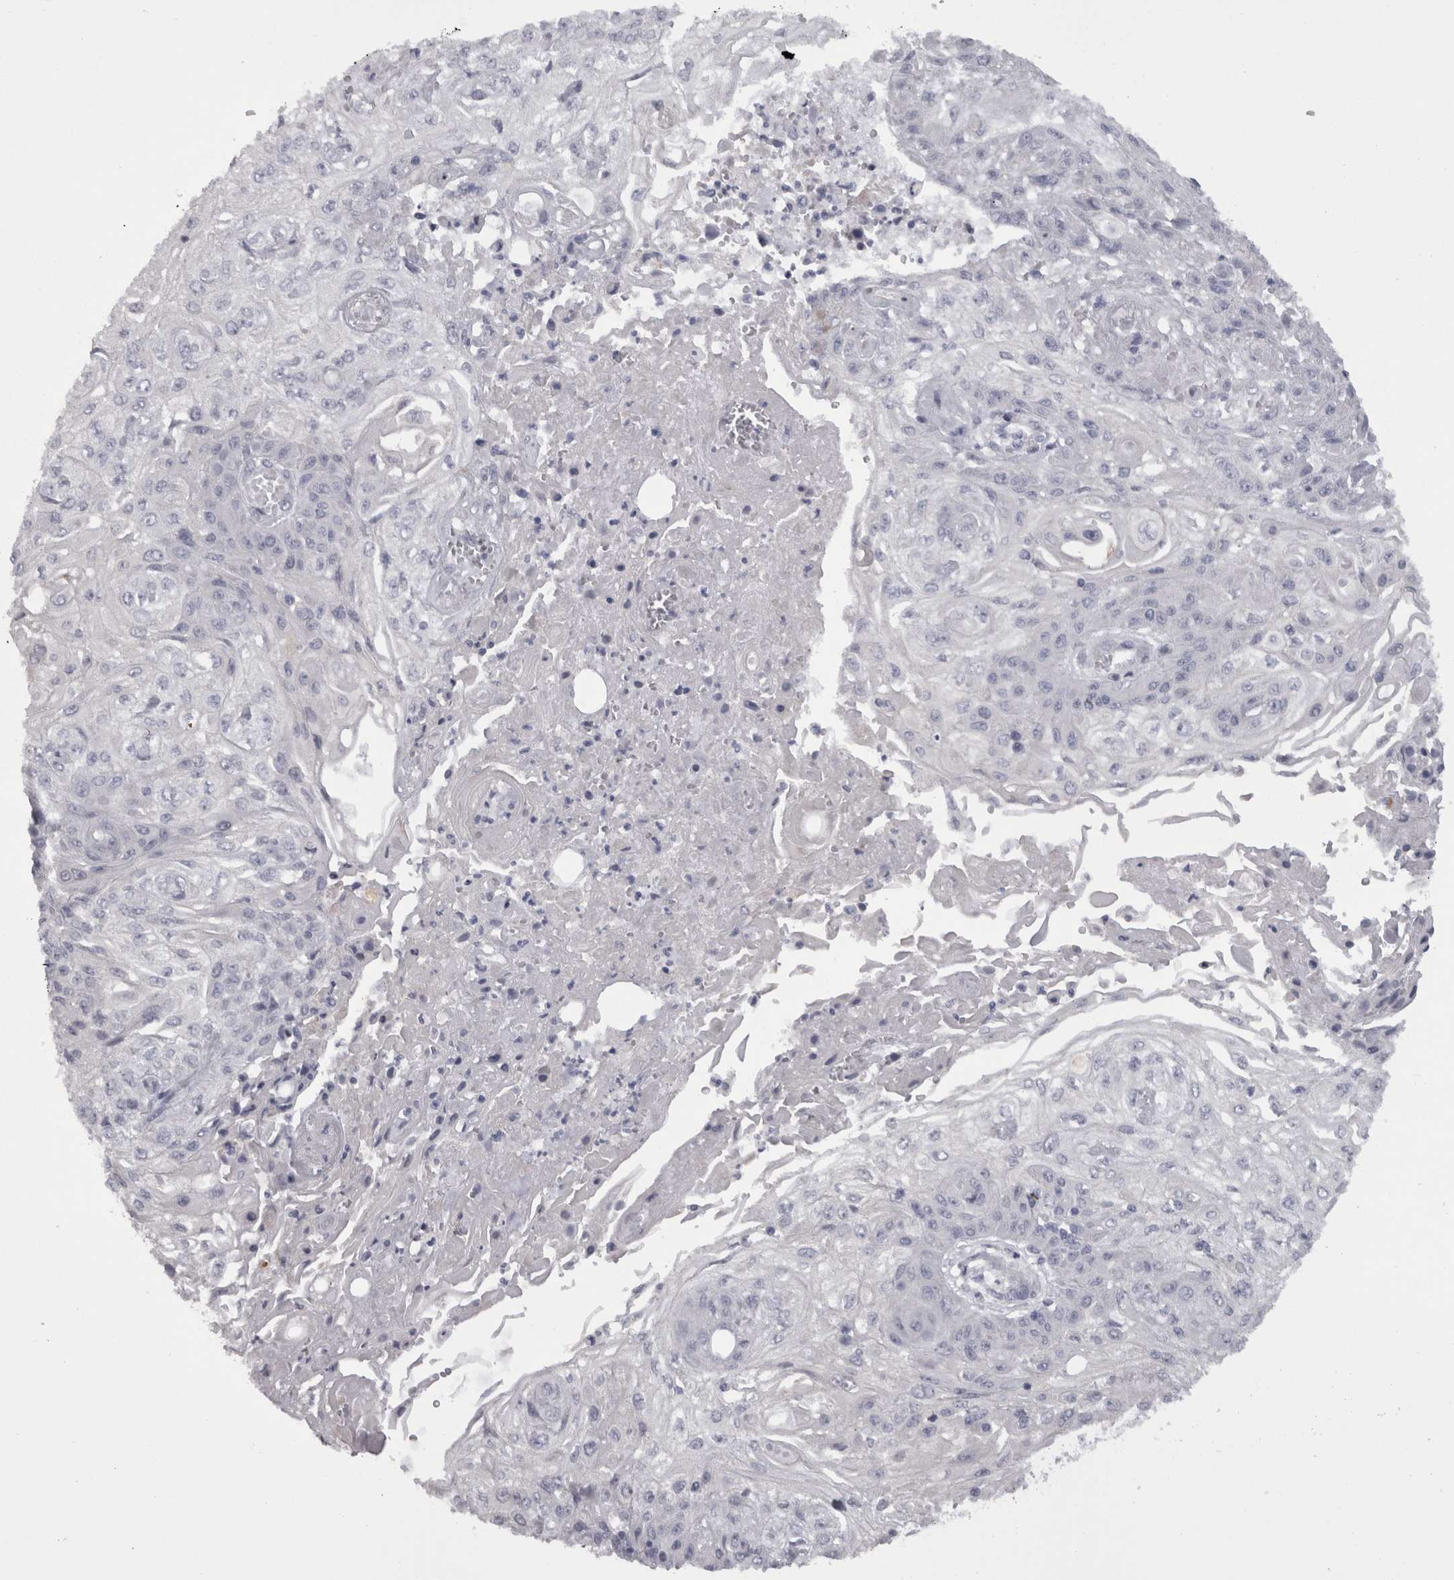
{"staining": {"intensity": "negative", "quantity": "none", "location": "none"}, "tissue": "skin cancer", "cell_type": "Tumor cells", "image_type": "cancer", "snomed": [{"axis": "morphology", "description": "Squamous cell carcinoma, NOS"}, {"axis": "morphology", "description": "Squamous cell carcinoma, metastatic, NOS"}, {"axis": "topography", "description": "Skin"}, {"axis": "topography", "description": "Lymph node"}], "caption": "This is a micrograph of immunohistochemistry (IHC) staining of metastatic squamous cell carcinoma (skin), which shows no expression in tumor cells.", "gene": "CAMK2D", "patient": {"sex": "male", "age": 75}}